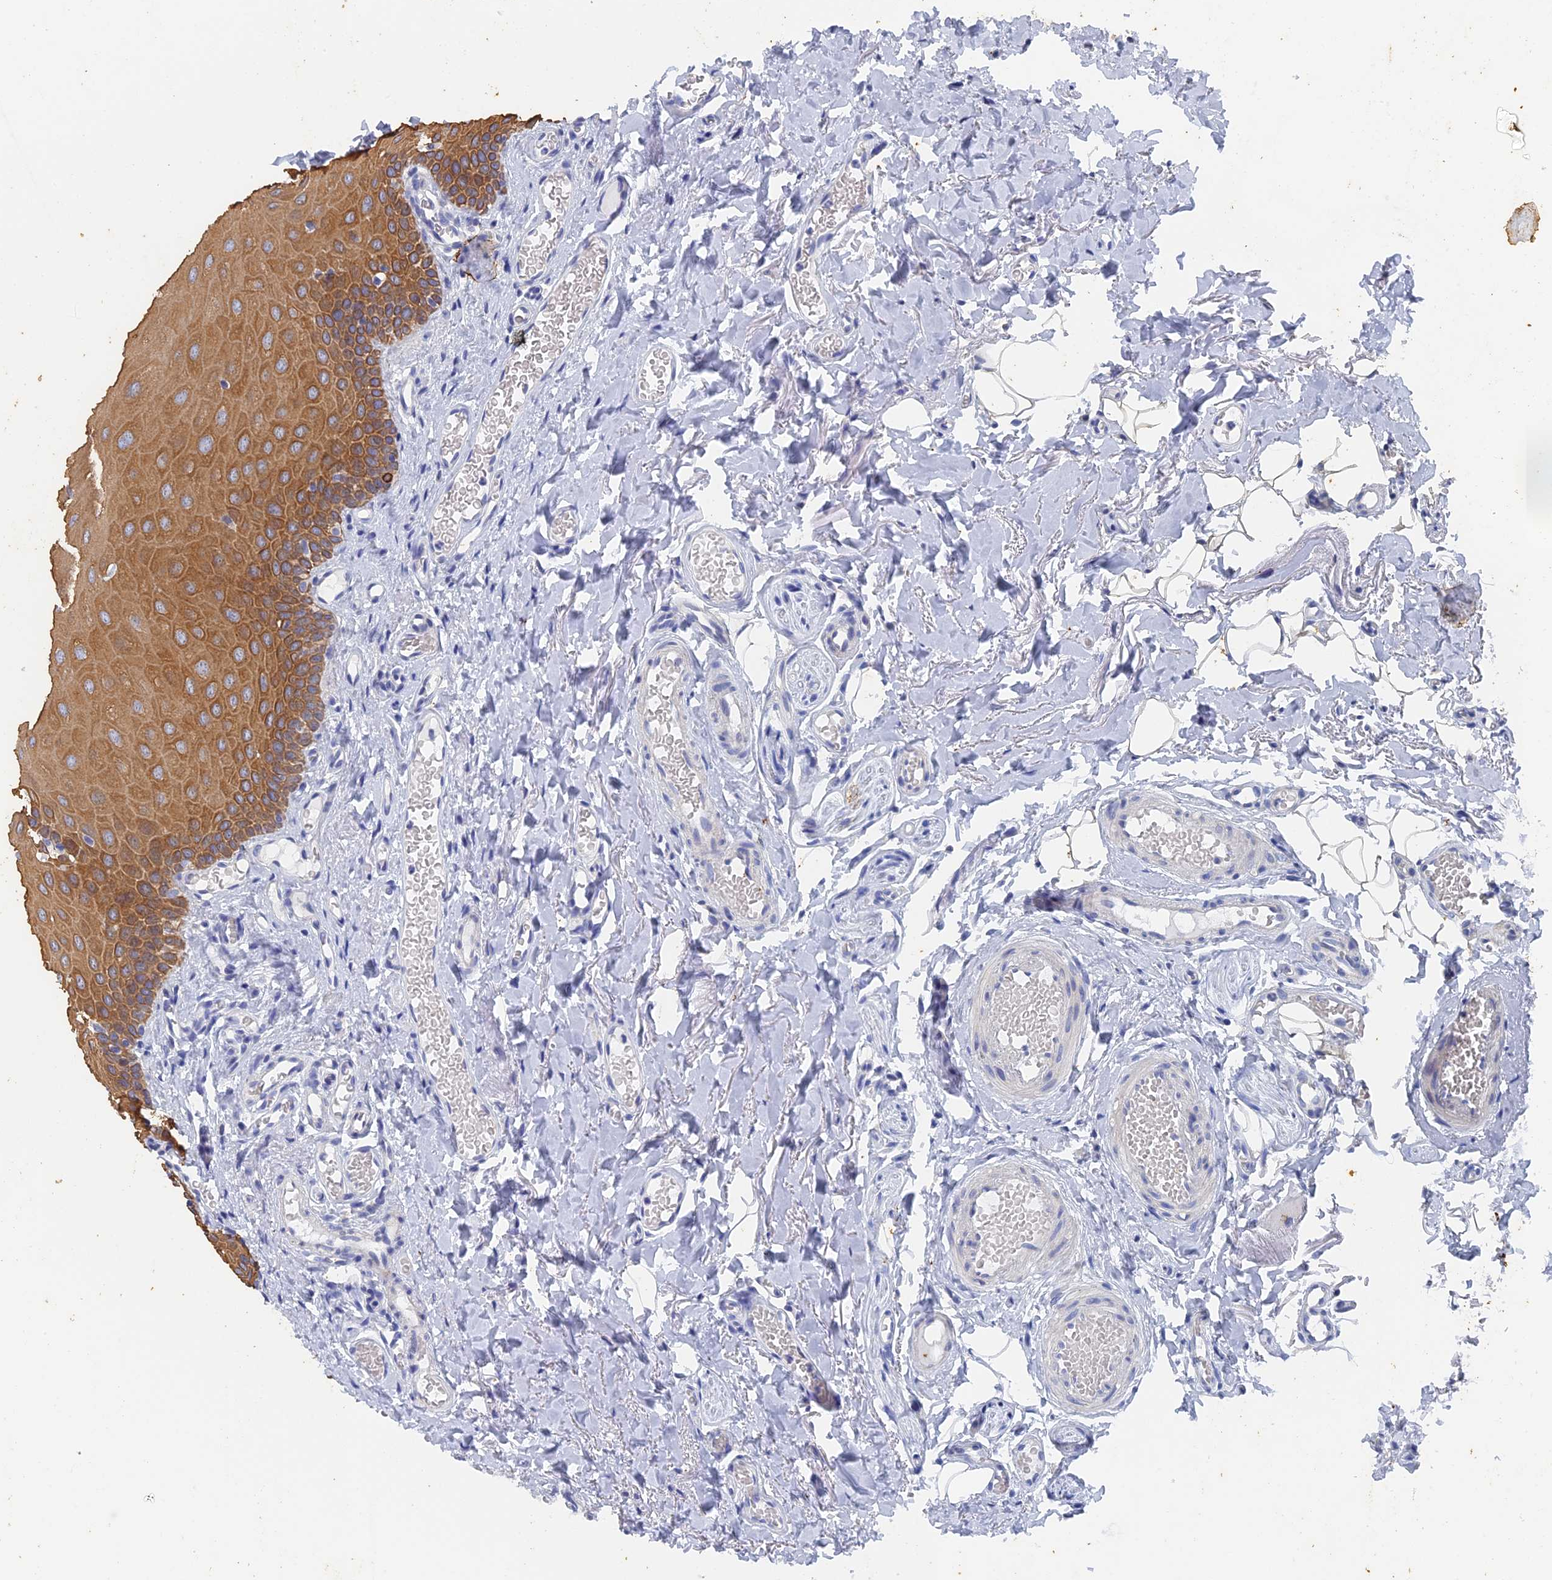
{"staining": {"intensity": "moderate", "quantity": ">75%", "location": "cytoplasmic/membranous"}, "tissue": "oral mucosa", "cell_type": "Squamous epithelial cells", "image_type": "normal", "snomed": [{"axis": "morphology", "description": "Normal tissue, NOS"}, {"axis": "topography", "description": "Oral tissue"}], "caption": "This image displays unremarkable oral mucosa stained with immunohistochemistry (IHC) to label a protein in brown. The cytoplasmic/membranous of squamous epithelial cells show moderate positivity for the protein. Nuclei are counter-stained blue.", "gene": "SRFBP1", "patient": {"sex": "female", "age": 70}}